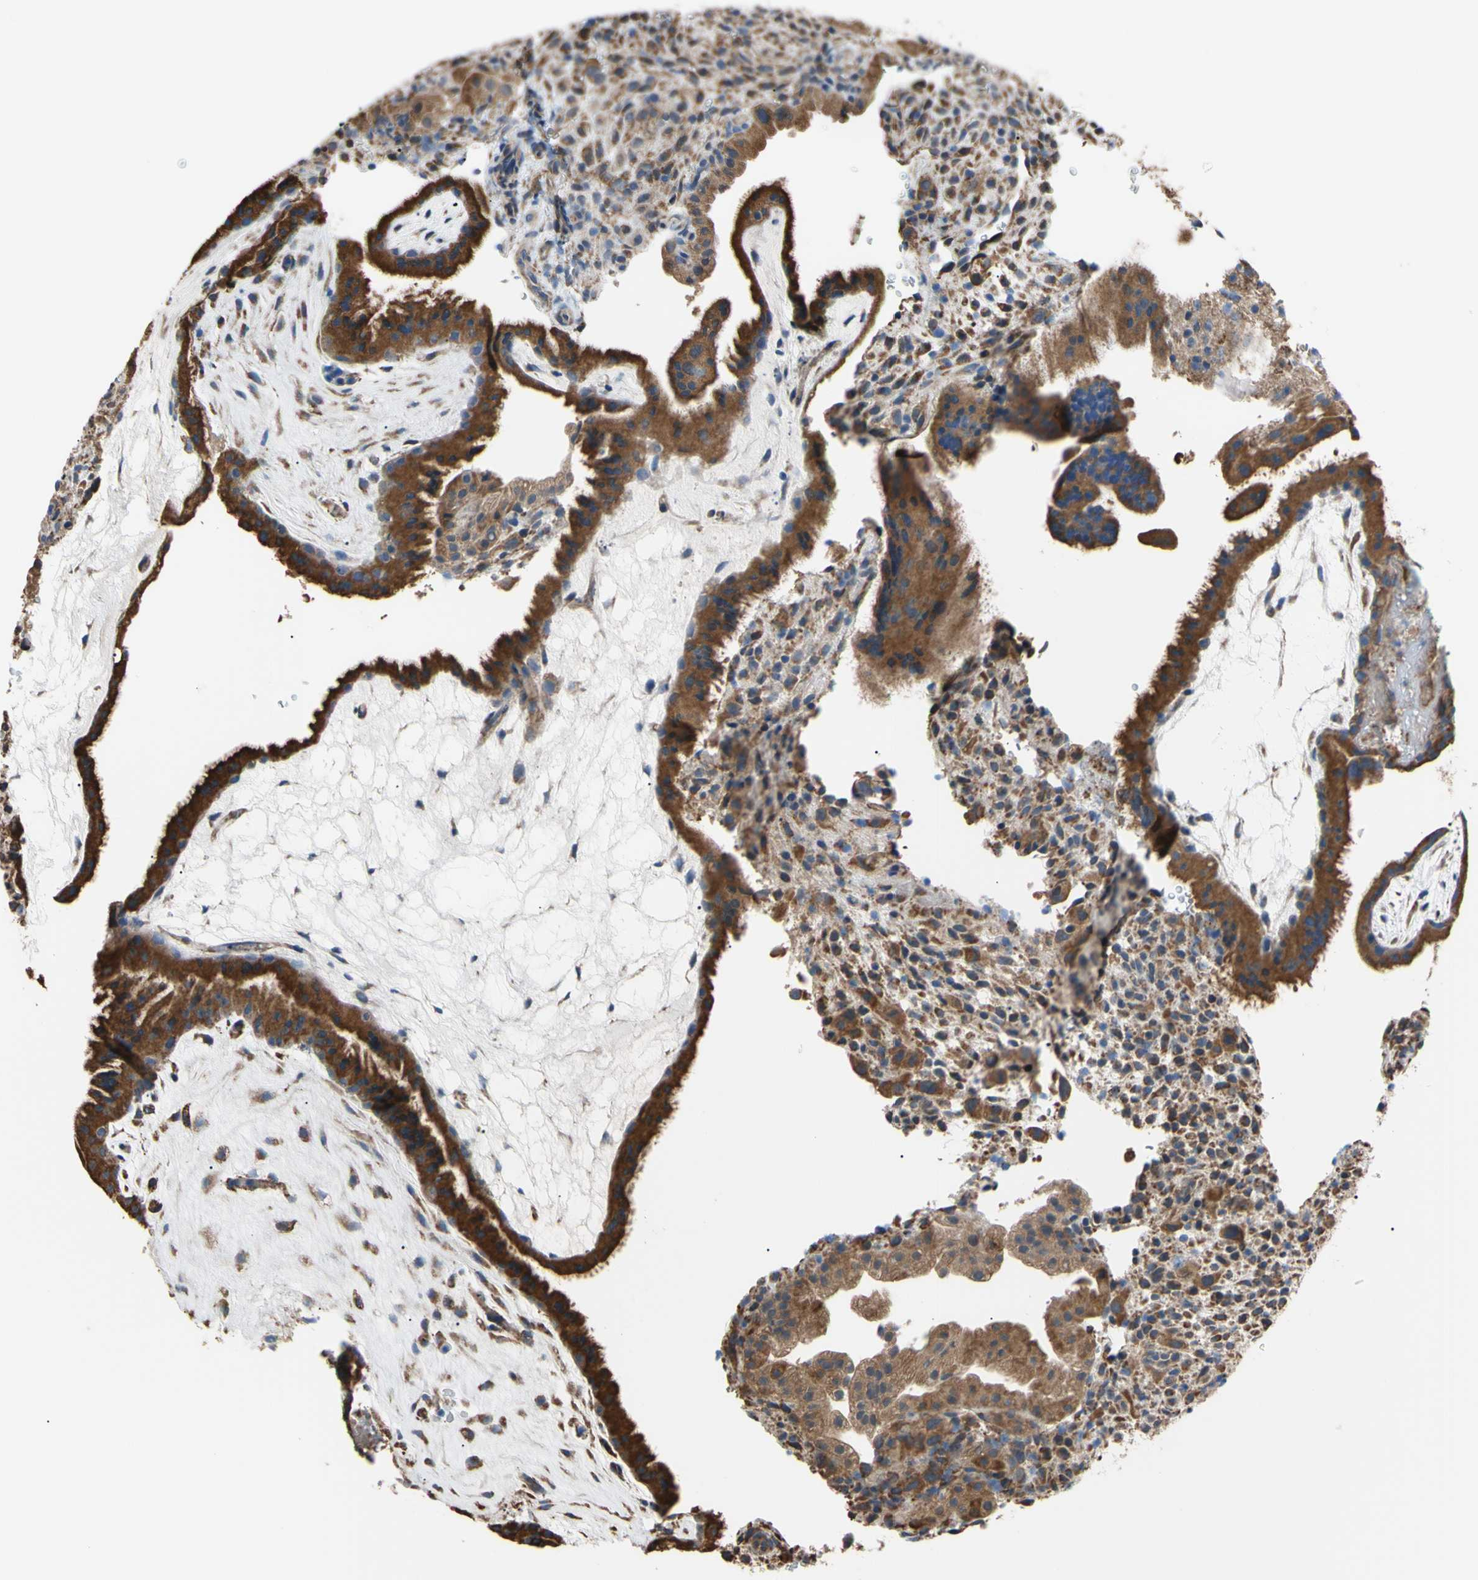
{"staining": {"intensity": "strong", "quantity": ">75%", "location": "cytoplasmic/membranous"}, "tissue": "placenta", "cell_type": "Trophoblastic cells", "image_type": "normal", "snomed": [{"axis": "morphology", "description": "Normal tissue, NOS"}, {"axis": "topography", "description": "Placenta"}], "caption": "Placenta stained with DAB IHC shows high levels of strong cytoplasmic/membranous positivity in about >75% of trophoblastic cells. (DAB (3,3'-diaminobenzidine) = brown stain, brightfield microscopy at high magnification).", "gene": "BMF", "patient": {"sex": "female", "age": 19}}